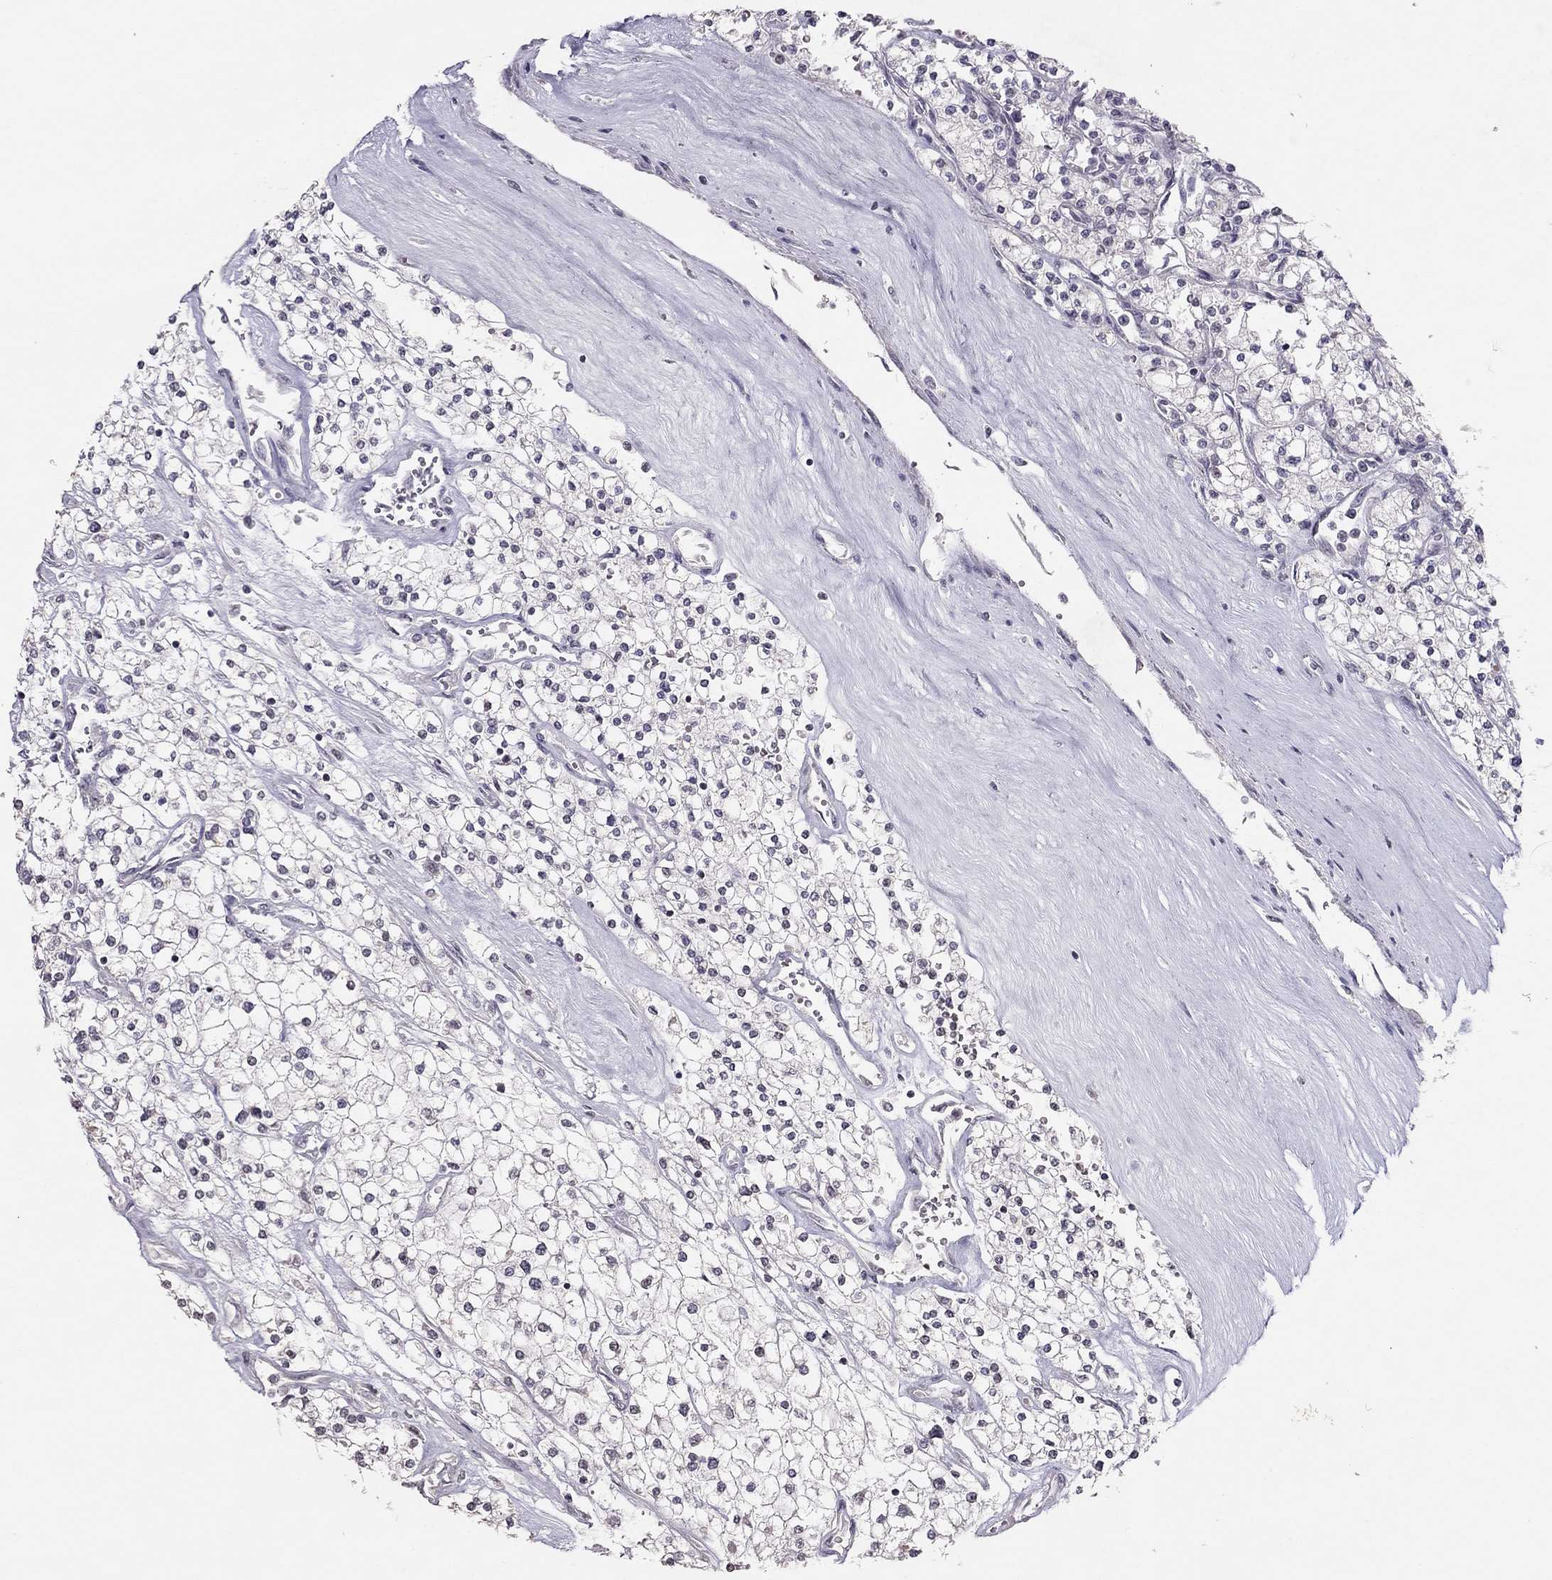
{"staining": {"intensity": "negative", "quantity": "none", "location": "none"}, "tissue": "renal cancer", "cell_type": "Tumor cells", "image_type": "cancer", "snomed": [{"axis": "morphology", "description": "Adenocarcinoma, NOS"}, {"axis": "topography", "description": "Kidney"}], "caption": "Immunohistochemistry (IHC) micrograph of neoplastic tissue: human renal cancer stained with DAB (3,3'-diaminobenzidine) shows no significant protein staining in tumor cells.", "gene": "TSHB", "patient": {"sex": "male", "age": 80}}